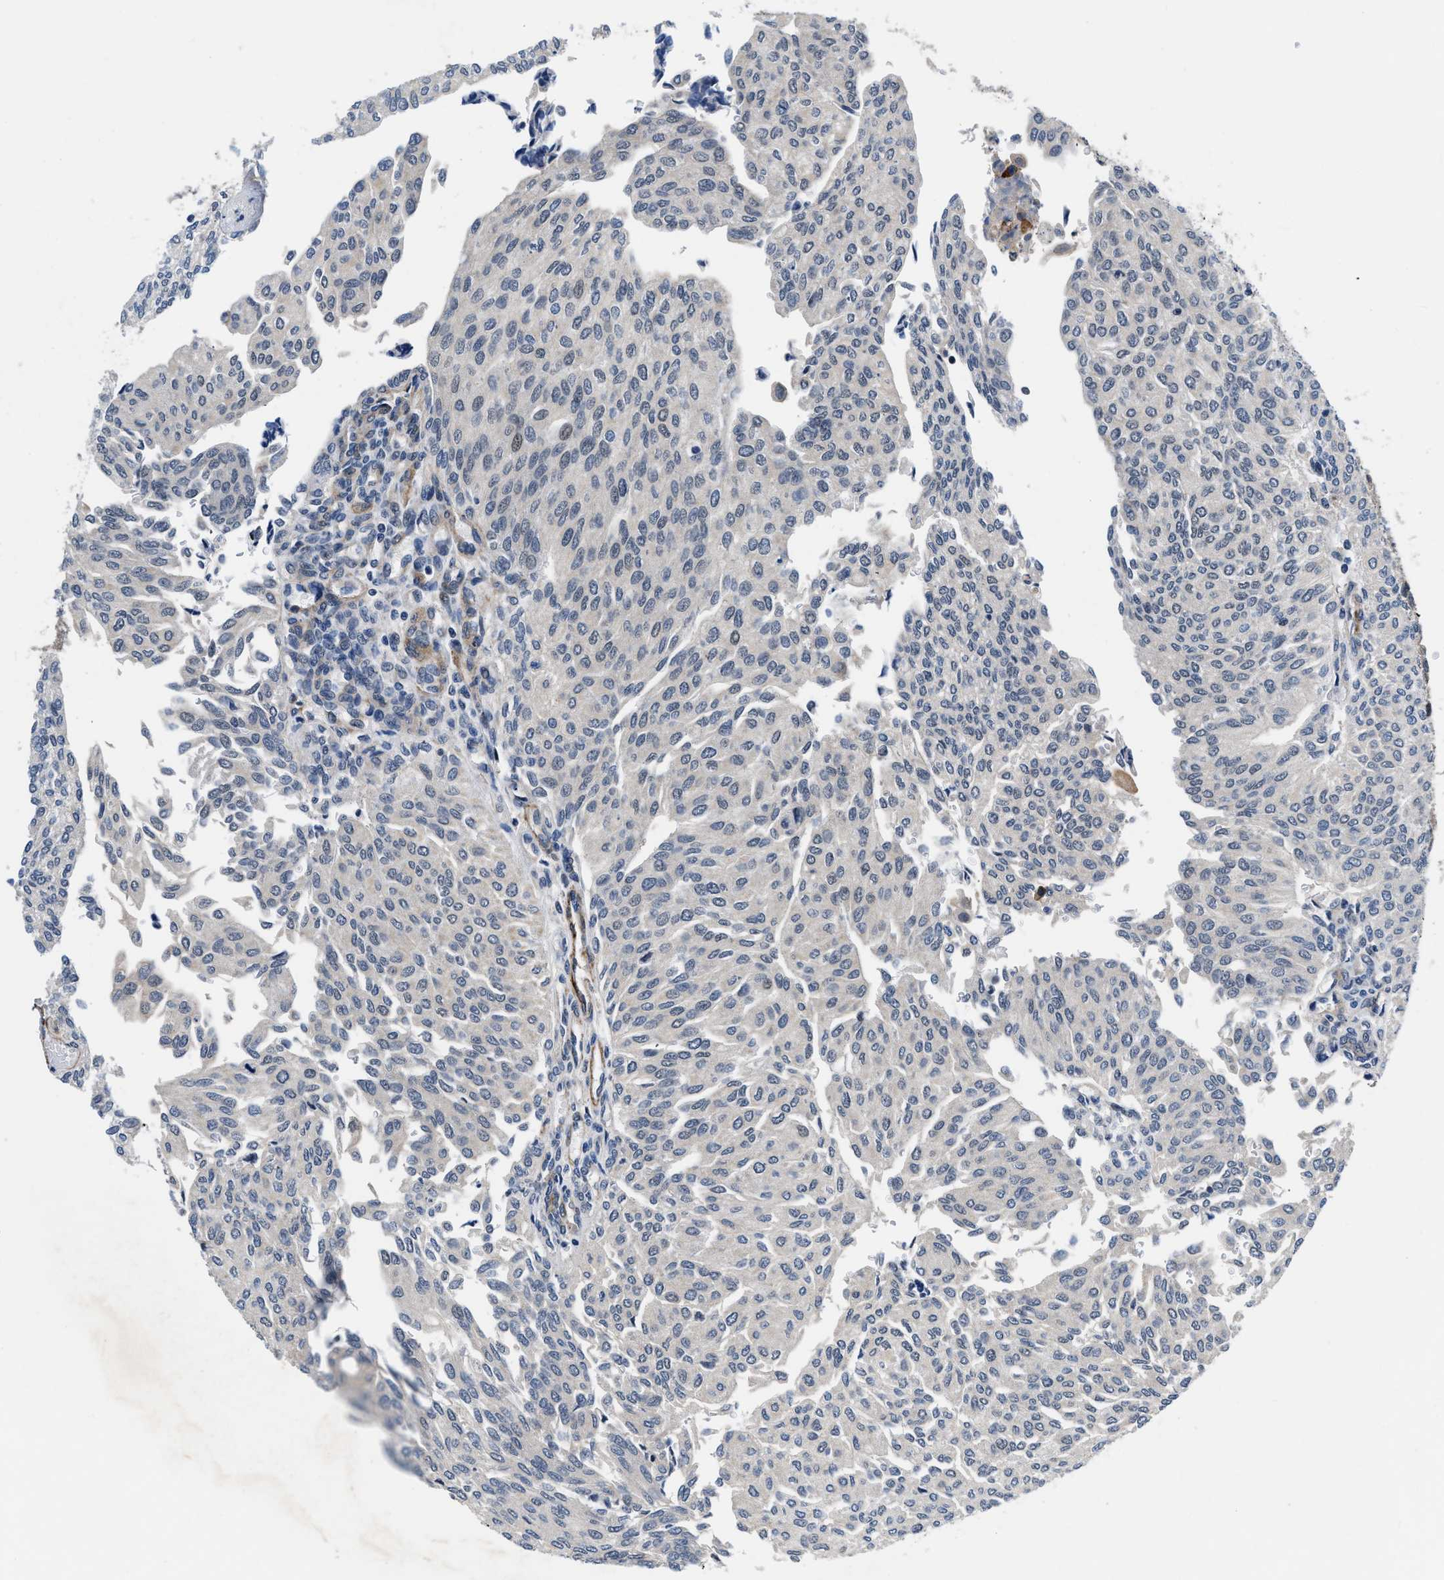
{"staining": {"intensity": "negative", "quantity": "none", "location": "none"}, "tissue": "urothelial cancer", "cell_type": "Tumor cells", "image_type": "cancer", "snomed": [{"axis": "morphology", "description": "Urothelial carcinoma, Low grade"}, {"axis": "topography", "description": "Urinary bladder"}], "caption": "Immunohistochemistry micrograph of neoplastic tissue: human low-grade urothelial carcinoma stained with DAB (3,3'-diaminobenzidine) demonstrates no significant protein expression in tumor cells. (DAB (3,3'-diaminobenzidine) immunohistochemistry (IHC) visualized using brightfield microscopy, high magnification).", "gene": "LANCL2", "patient": {"sex": "female", "age": 79}}